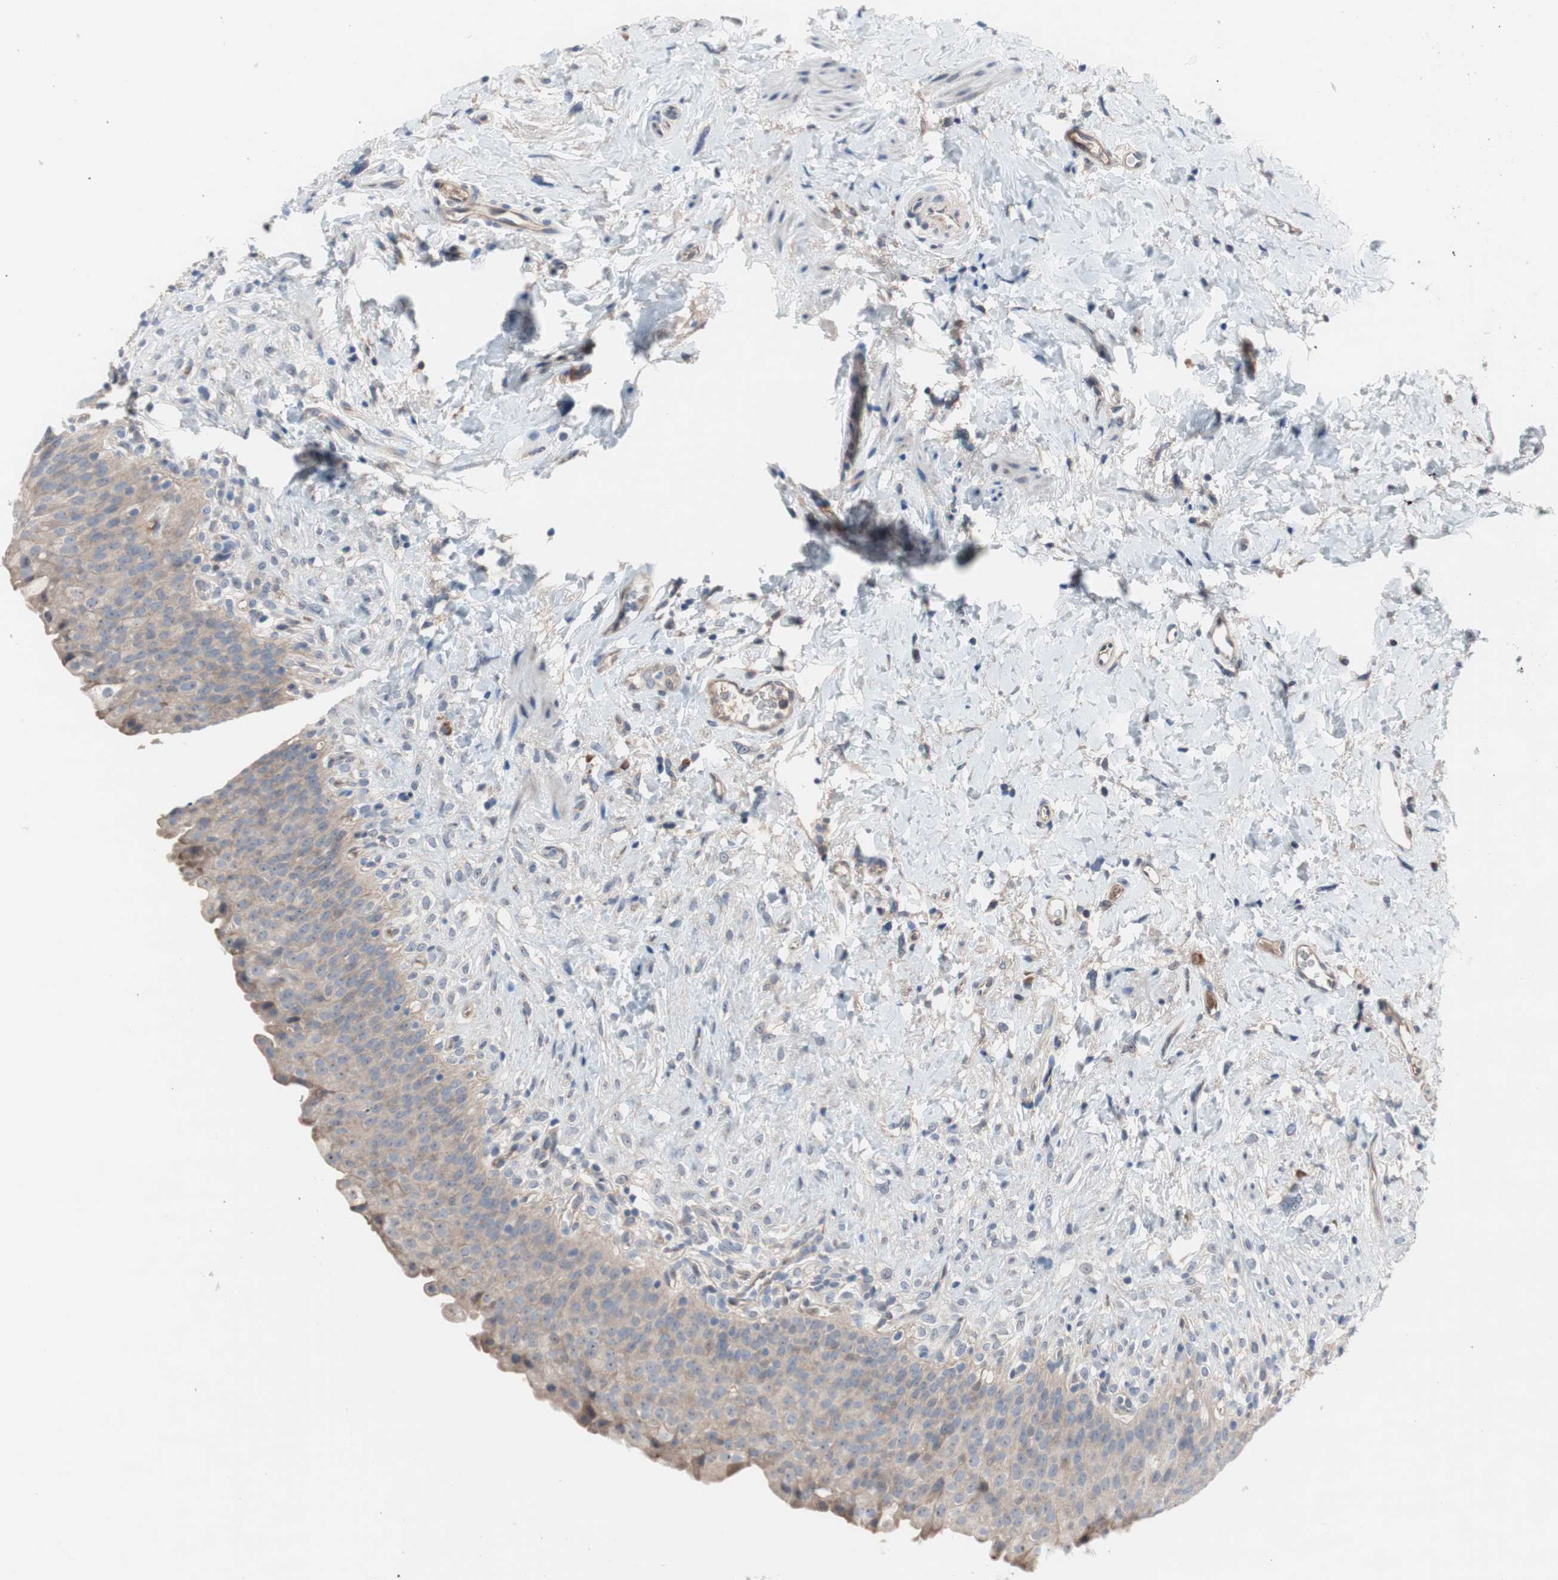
{"staining": {"intensity": "weak", "quantity": ">75%", "location": "cytoplasmic/membranous"}, "tissue": "urinary bladder", "cell_type": "Urothelial cells", "image_type": "normal", "snomed": [{"axis": "morphology", "description": "Normal tissue, NOS"}, {"axis": "topography", "description": "Urinary bladder"}], "caption": "This photomicrograph displays immunohistochemistry staining of normal urinary bladder, with low weak cytoplasmic/membranous staining in approximately >75% of urothelial cells.", "gene": "KANSL1", "patient": {"sex": "female", "age": 79}}